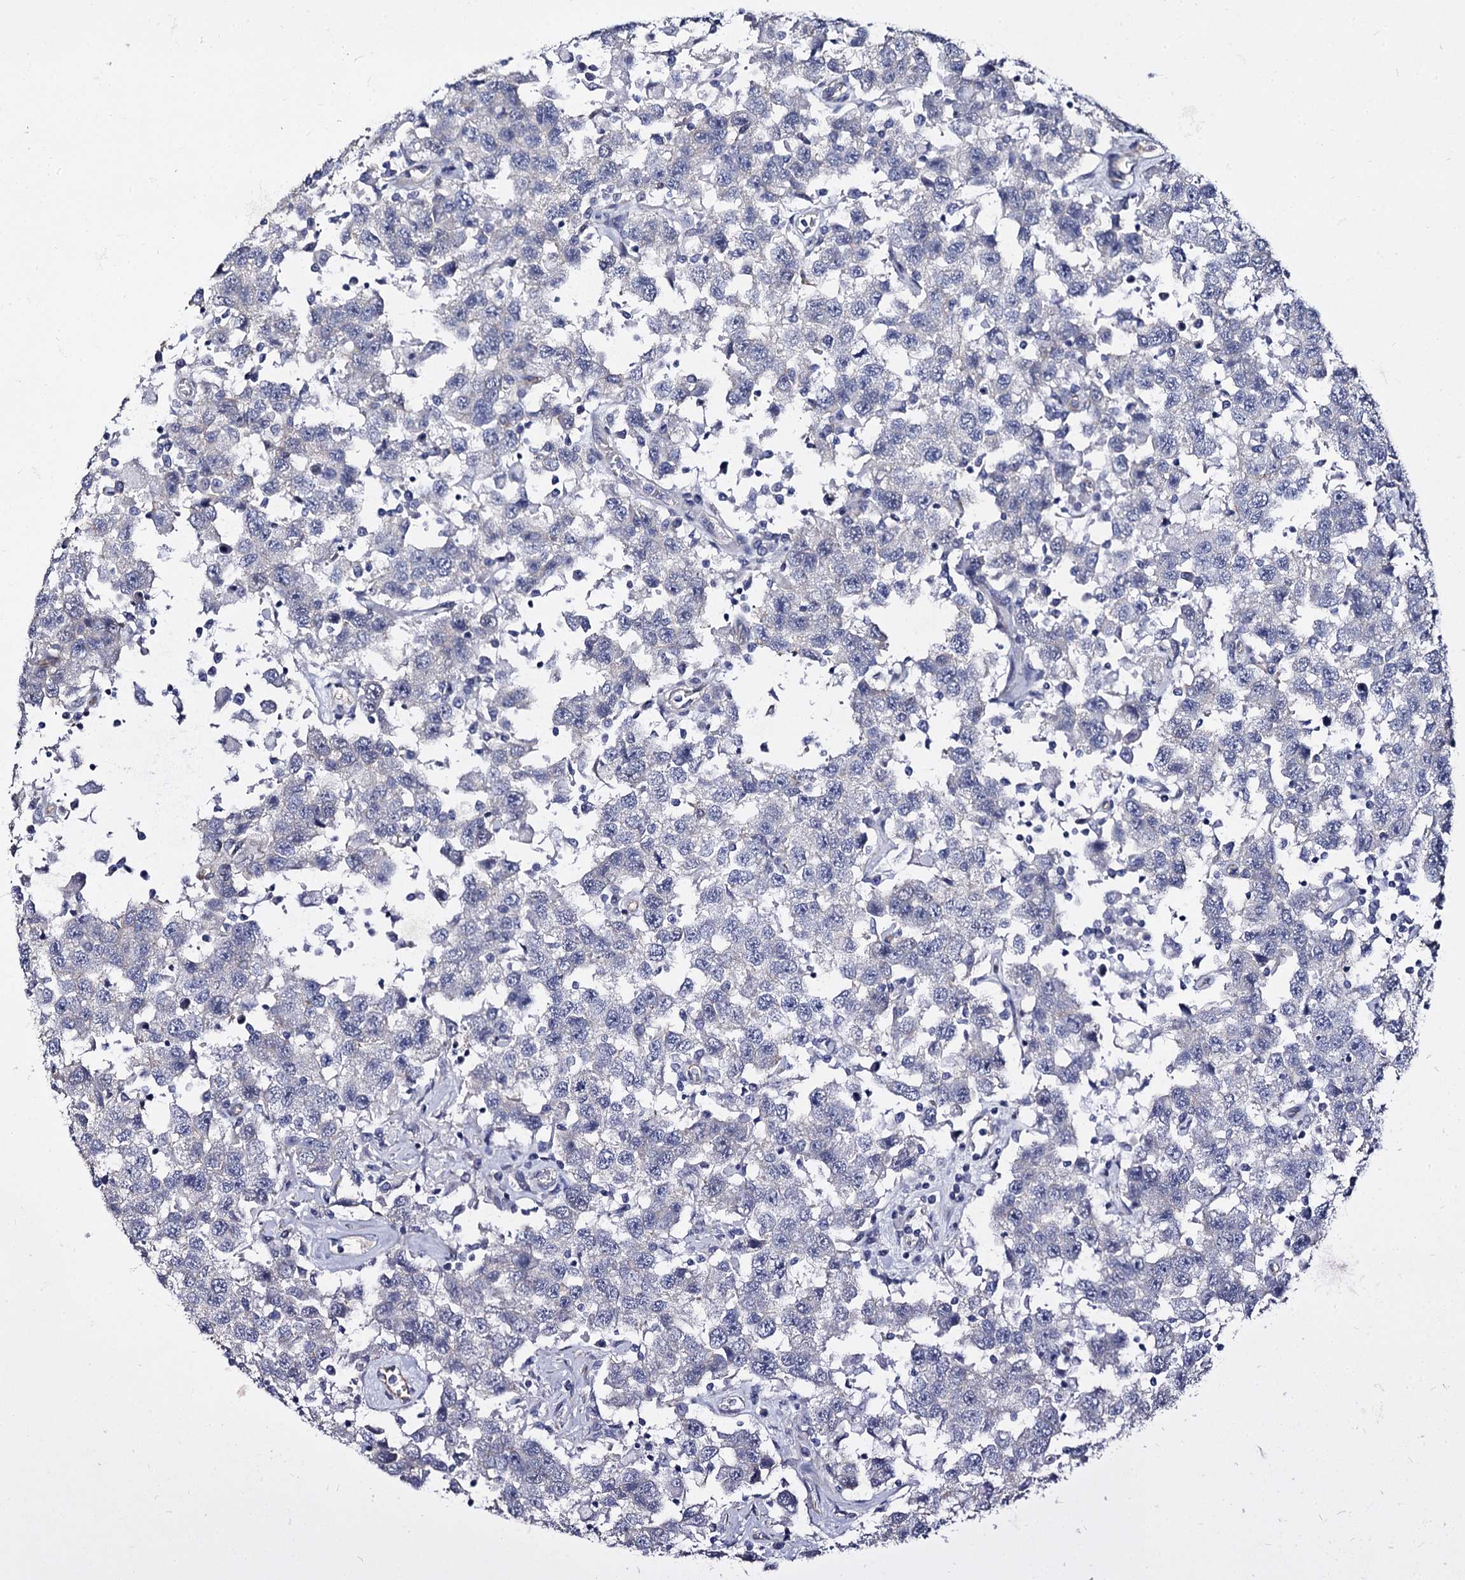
{"staining": {"intensity": "negative", "quantity": "none", "location": "none"}, "tissue": "testis cancer", "cell_type": "Tumor cells", "image_type": "cancer", "snomed": [{"axis": "morphology", "description": "Seminoma, NOS"}, {"axis": "topography", "description": "Testis"}], "caption": "Tumor cells show no significant staining in testis seminoma.", "gene": "CBFB", "patient": {"sex": "male", "age": 41}}